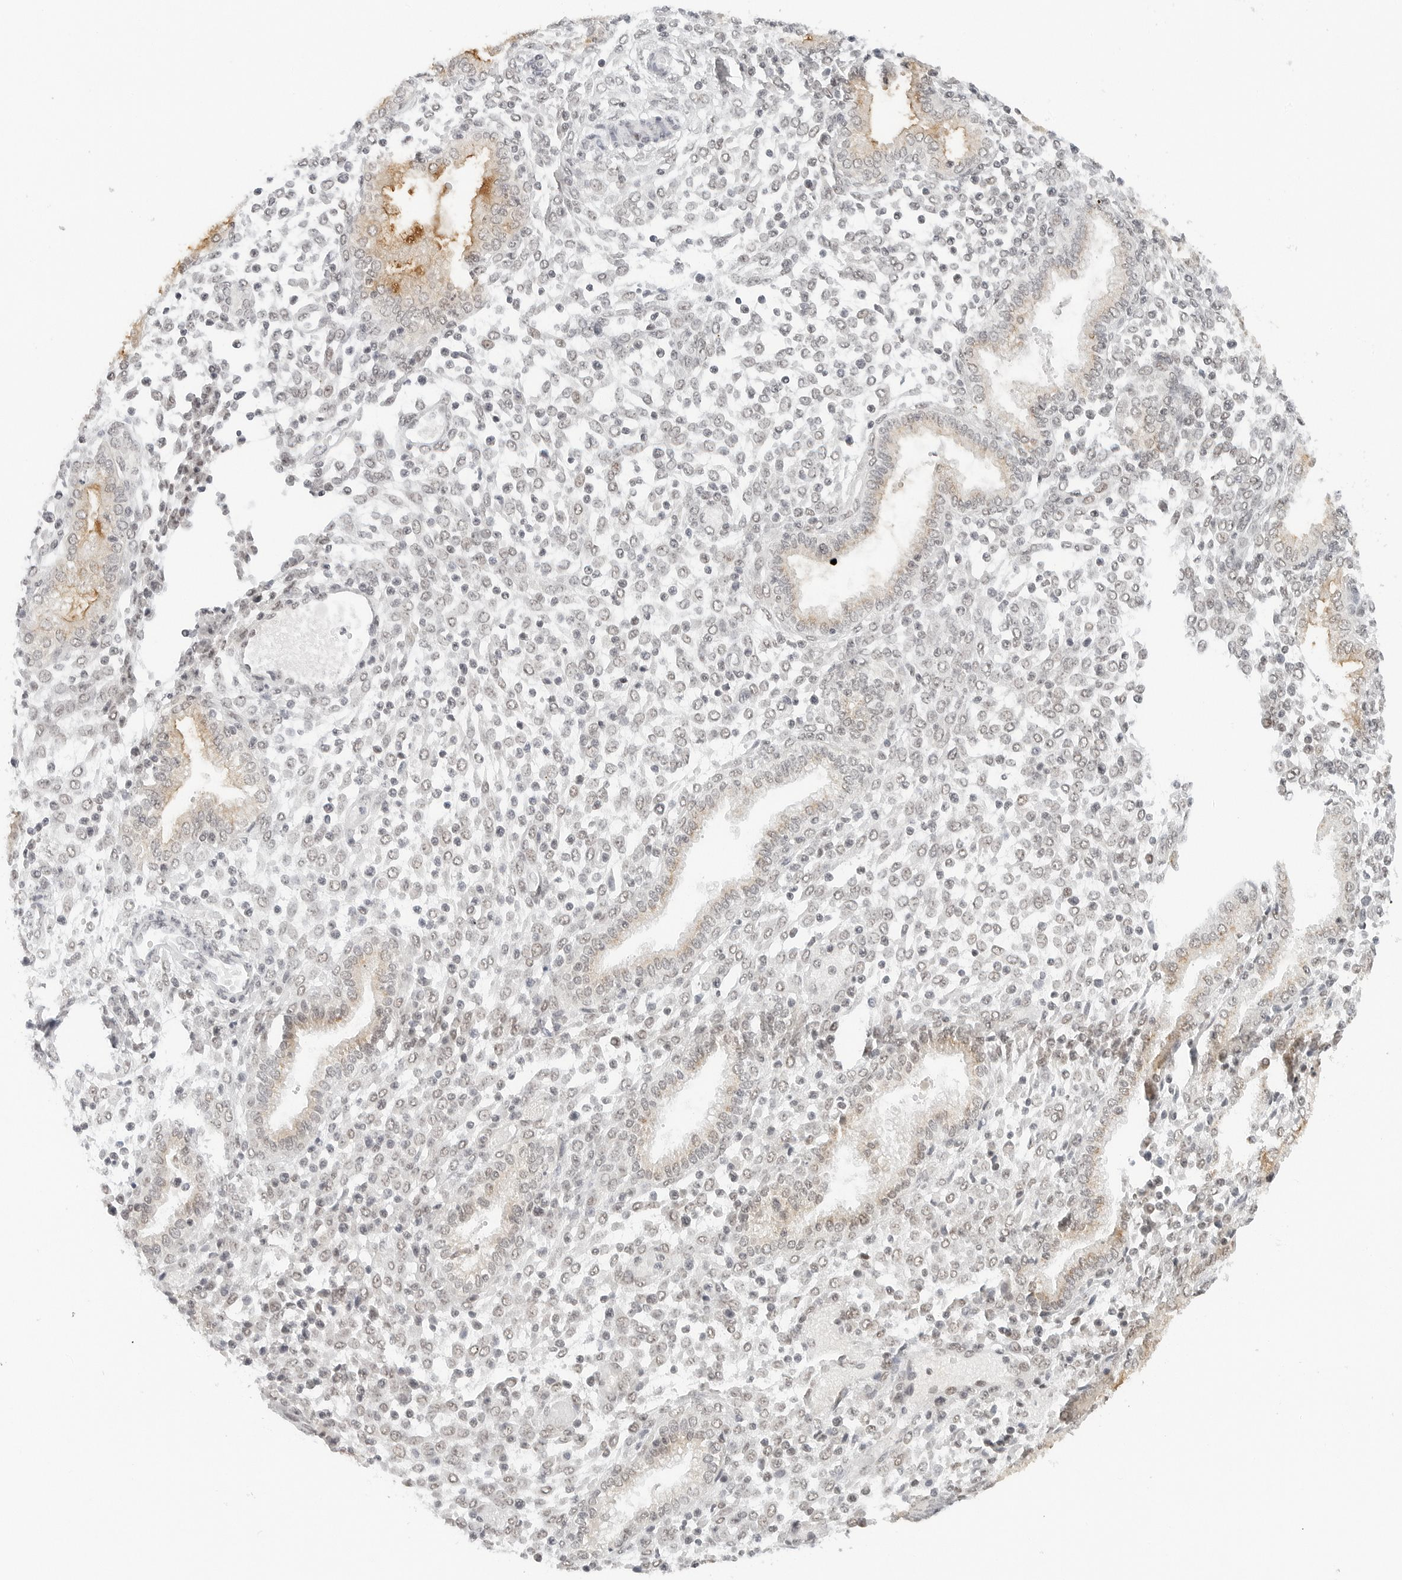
{"staining": {"intensity": "negative", "quantity": "none", "location": "none"}, "tissue": "endometrium", "cell_type": "Cells in endometrial stroma", "image_type": "normal", "snomed": [{"axis": "morphology", "description": "Normal tissue, NOS"}, {"axis": "topography", "description": "Endometrium"}], "caption": "High magnification brightfield microscopy of unremarkable endometrium stained with DAB (3,3'-diaminobenzidine) (brown) and counterstained with hematoxylin (blue): cells in endometrial stroma show no significant expression.", "gene": "NEO1", "patient": {"sex": "female", "age": 53}}